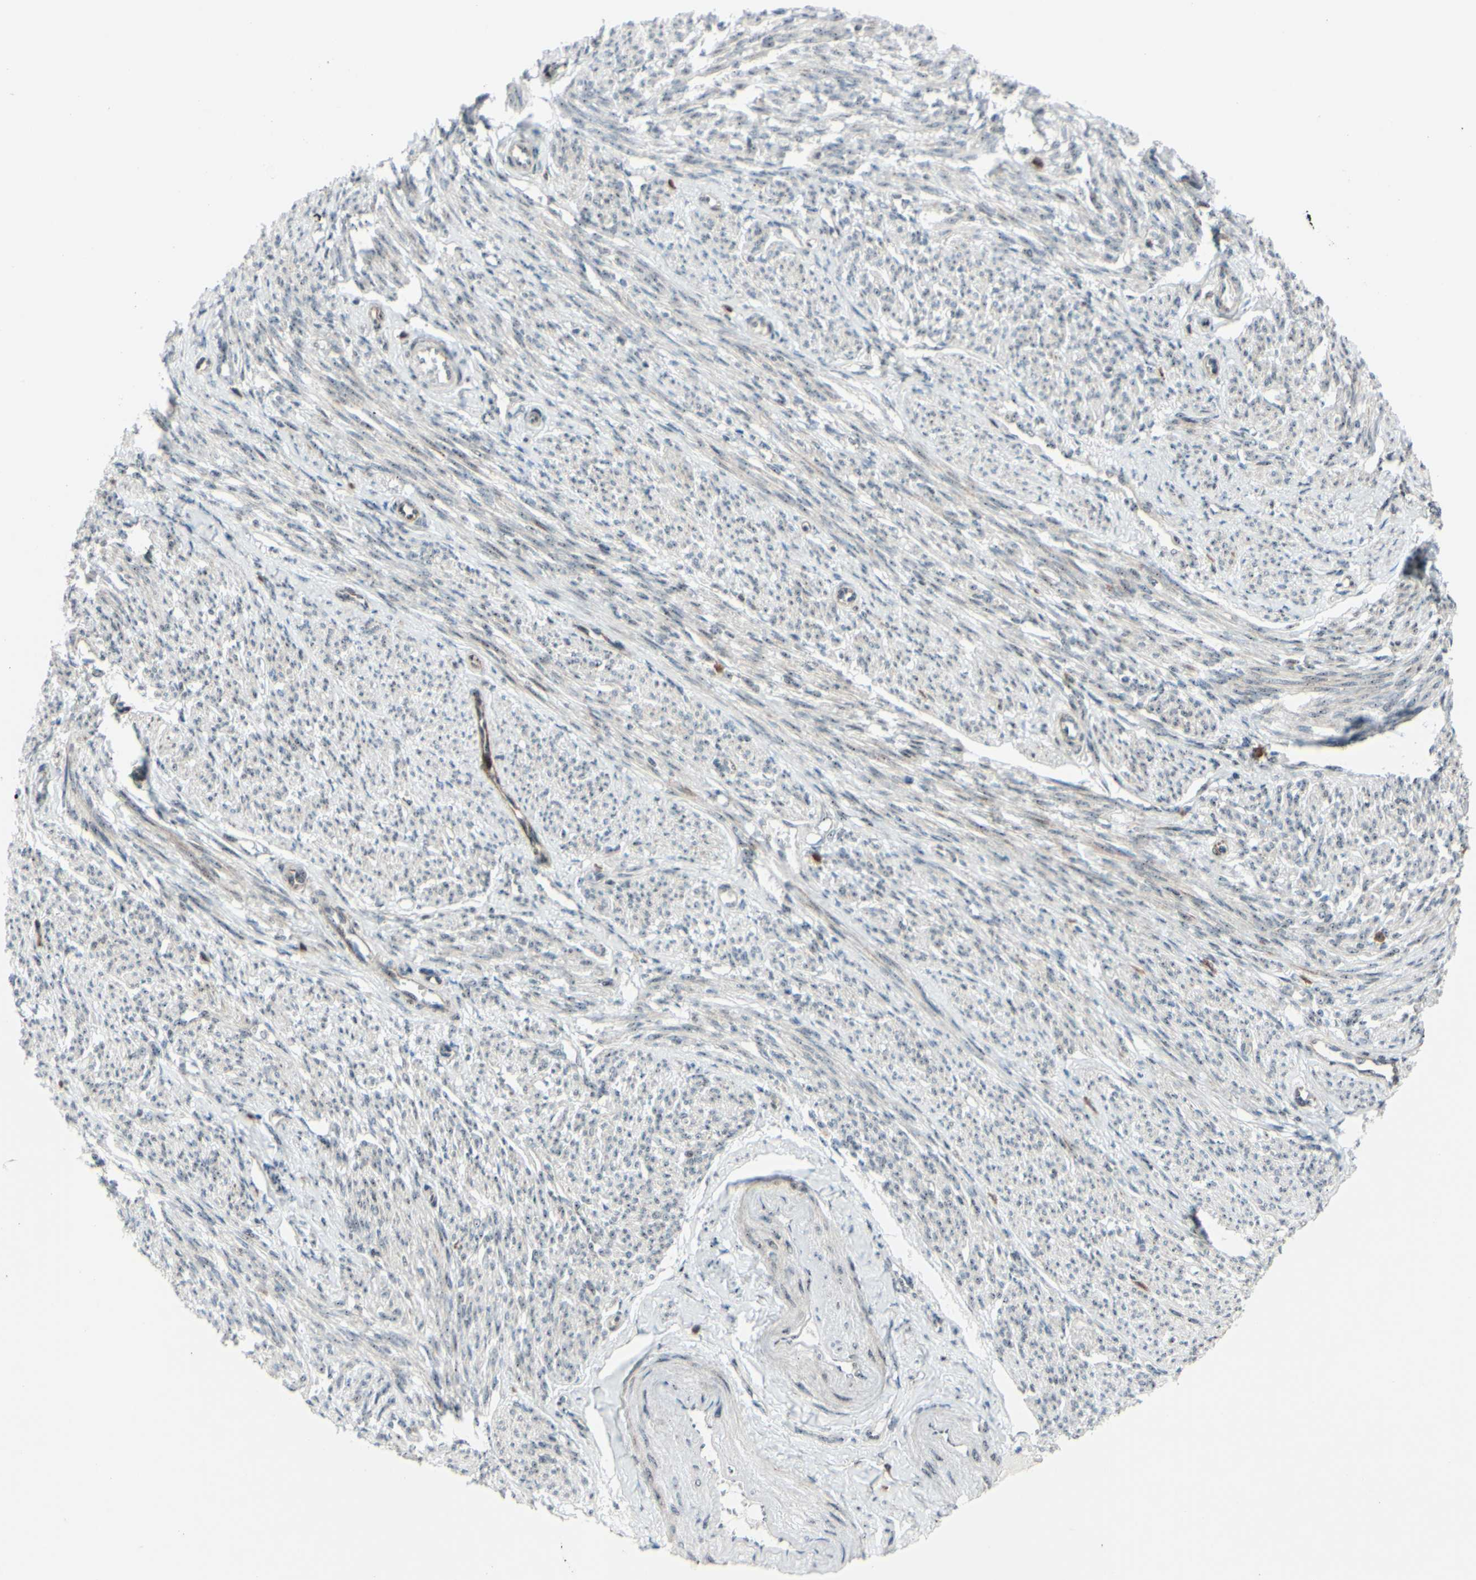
{"staining": {"intensity": "moderate", "quantity": ">75%", "location": "cytoplasmic/membranous,nuclear"}, "tissue": "smooth muscle", "cell_type": "Smooth muscle cells", "image_type": "normal", "snomed": [{"axis": "morphology", "description": "Normal tissue, NOS"}, {"axis": "topography", "description": "Smooth muscle"}], "caption": "Immunohistochemical staining of unremarkable human smooth muscle reveals >75% levels of moderate cytoplasmic/membranous,nuclear protein positivity in about >75% of smooth muscle cells. The protein is shown in brown color, while the nuclei are stained blue.", "gene": "POLR1A", "patient": {"sex": "female", "age": 65}}